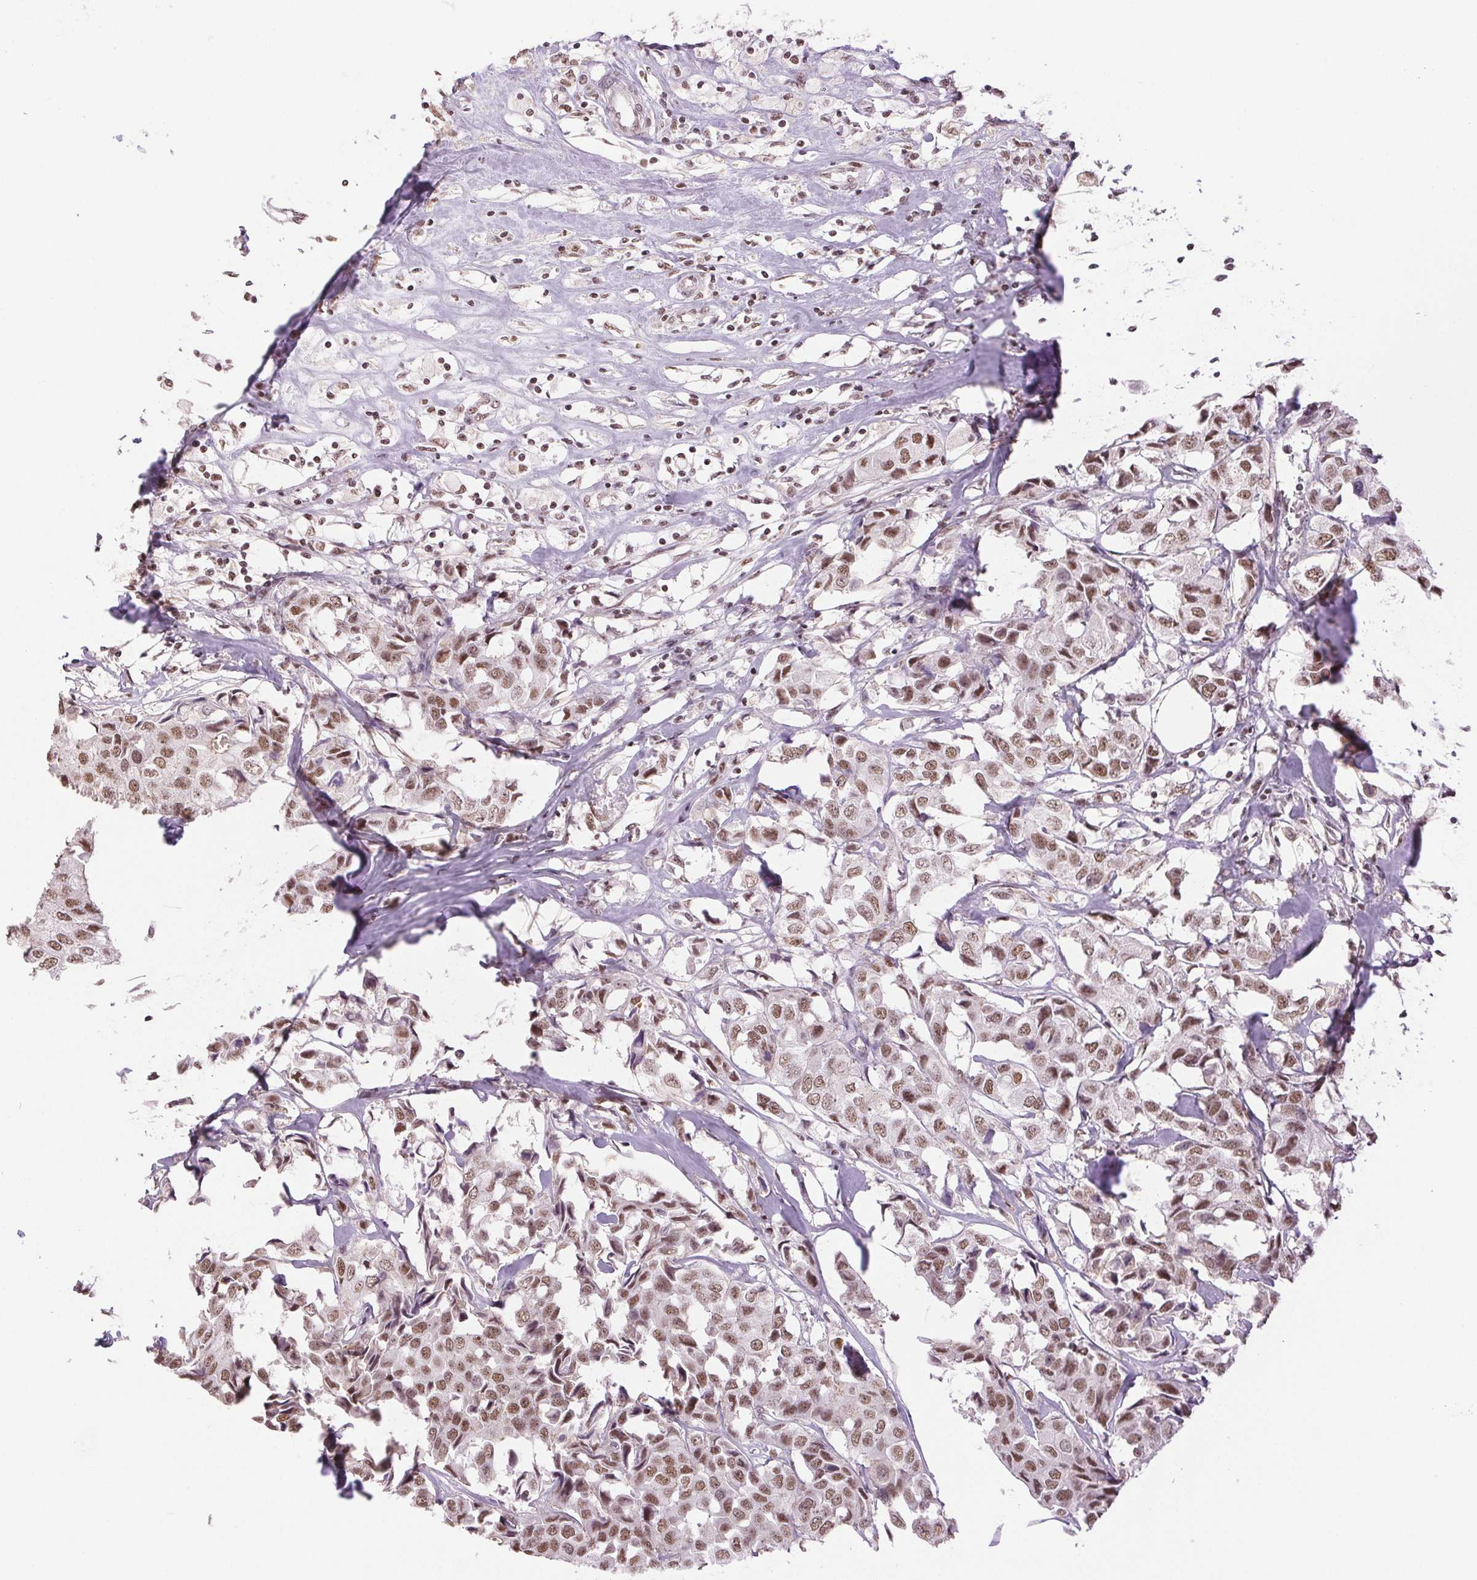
{"staining": {"intensity": "moderate", "quantity": ">75%", "location": "nuclear"}, "tissue": "breast cancer", "cell_type": "Tumor cells", "image_type": "cancer", "snomed": [{"axis": "morphology", "description": "Duct carcinoma"}, {"axis": "topography", "description": "Breast"}], "caption": "IHC (DAB (3,3'-diaminobenzidine)) staining of human invasive ductal carcinoma (breast) reveals moderate nuclear protein expression in approximately >75% of tumor cells. (DAB (3,3'-diaminobenzidine) IHC with brightfield microscopy, high magnification).", "gene": "RPRD1B", "patient": {"sex": "female", "age": 80}}